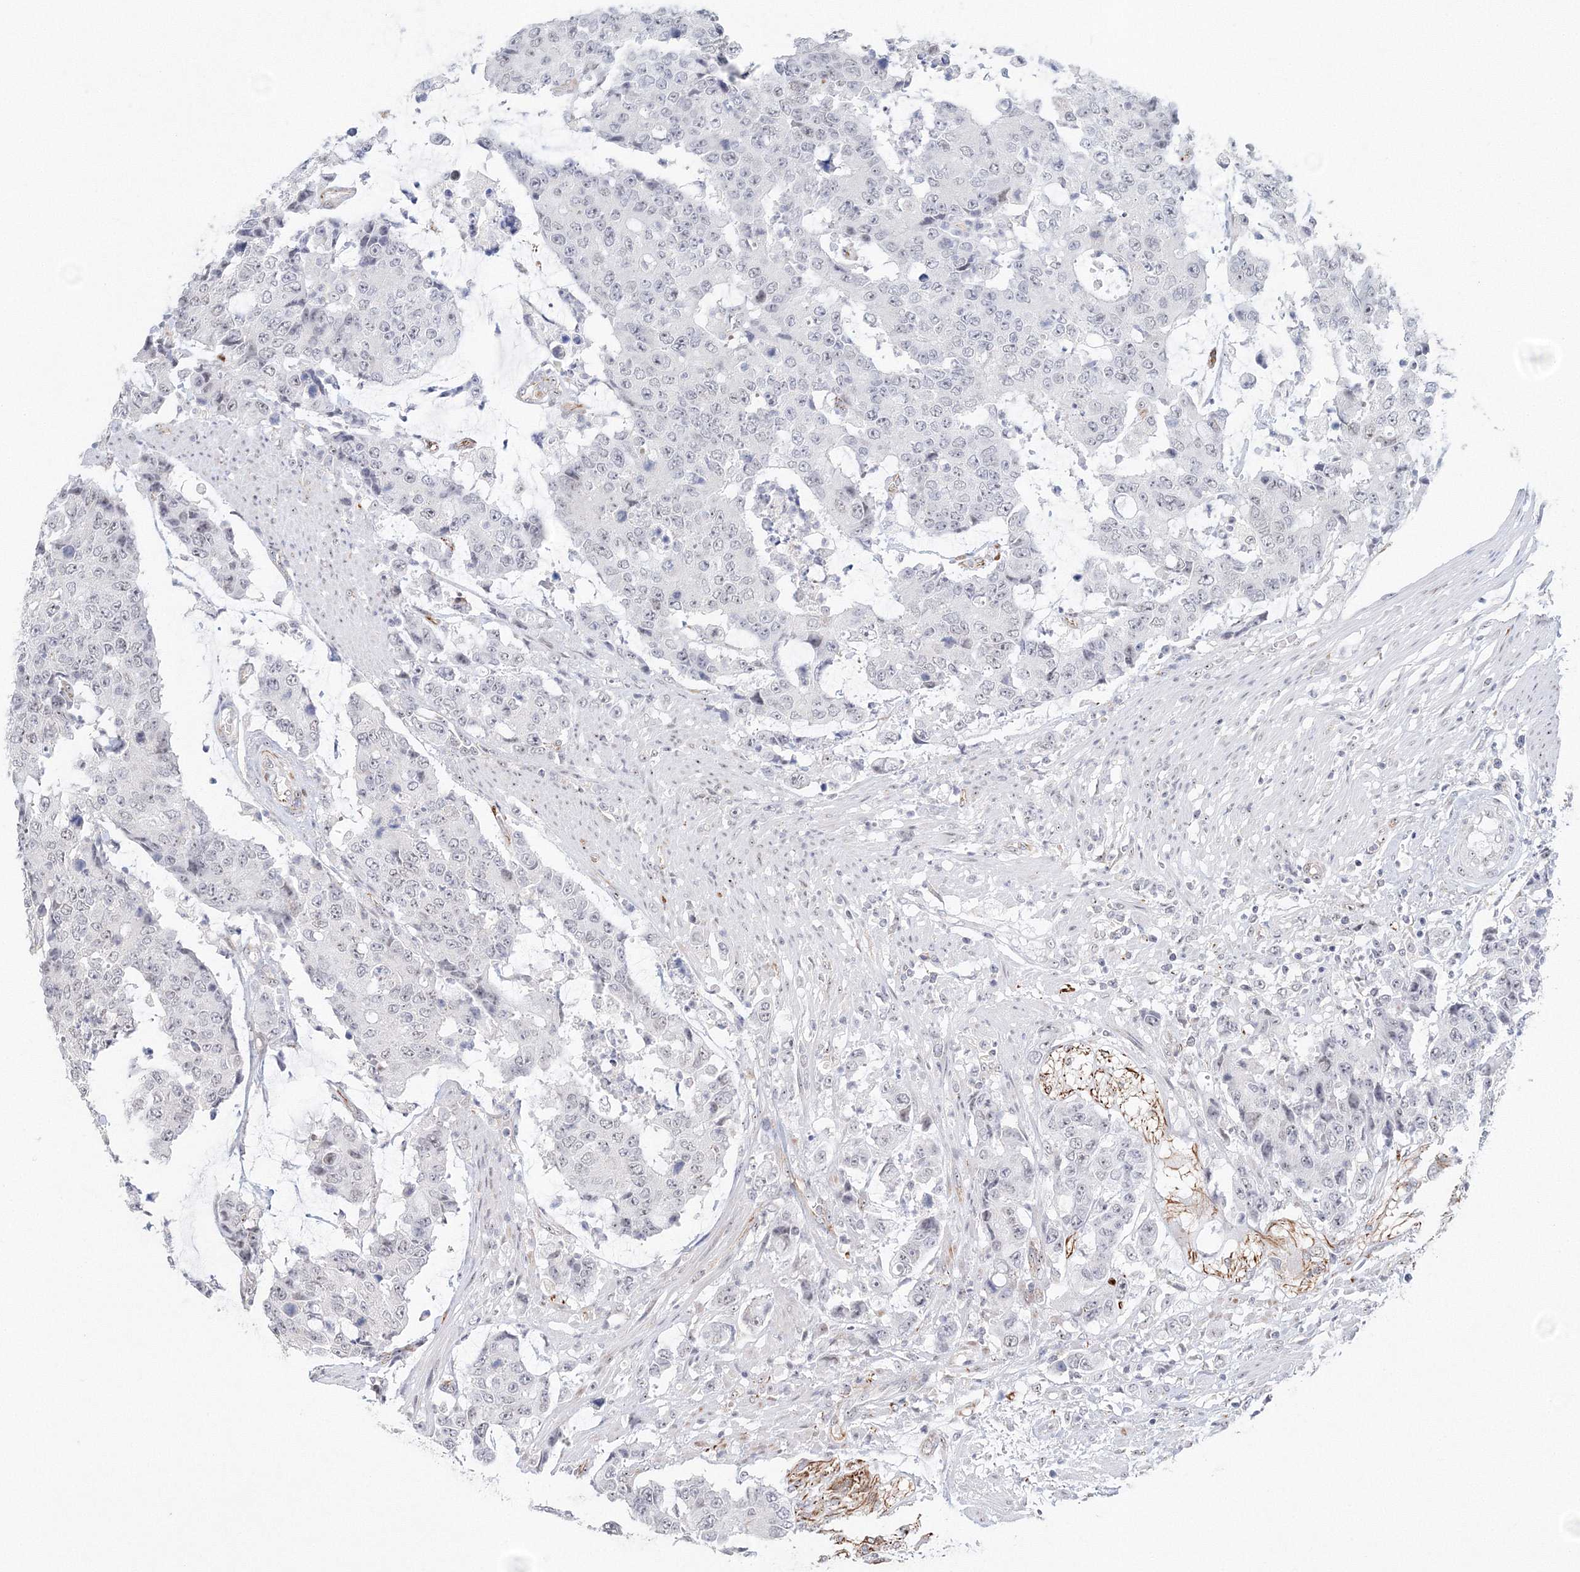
{"staining": {"intensity": "negative", "quantity": "none", "location": "none"}, "tissue": "colorectal cancer", "cell_type": "Tumor cells", "image_type": "cancer", "snomed": [{"axis": "morphology", "description": "Adenocarcinoma, NOS"}, {"axis": "topography", "description": "Colon"}], "caption": "An IHC photomicrograph of adenocarcinoma (colorectal) is shown. There is no staining in tumor cells of adenocarcinoma (colorectal).", "gene": "SIRT7", "patient": {"sex": "female", "age": 86}}